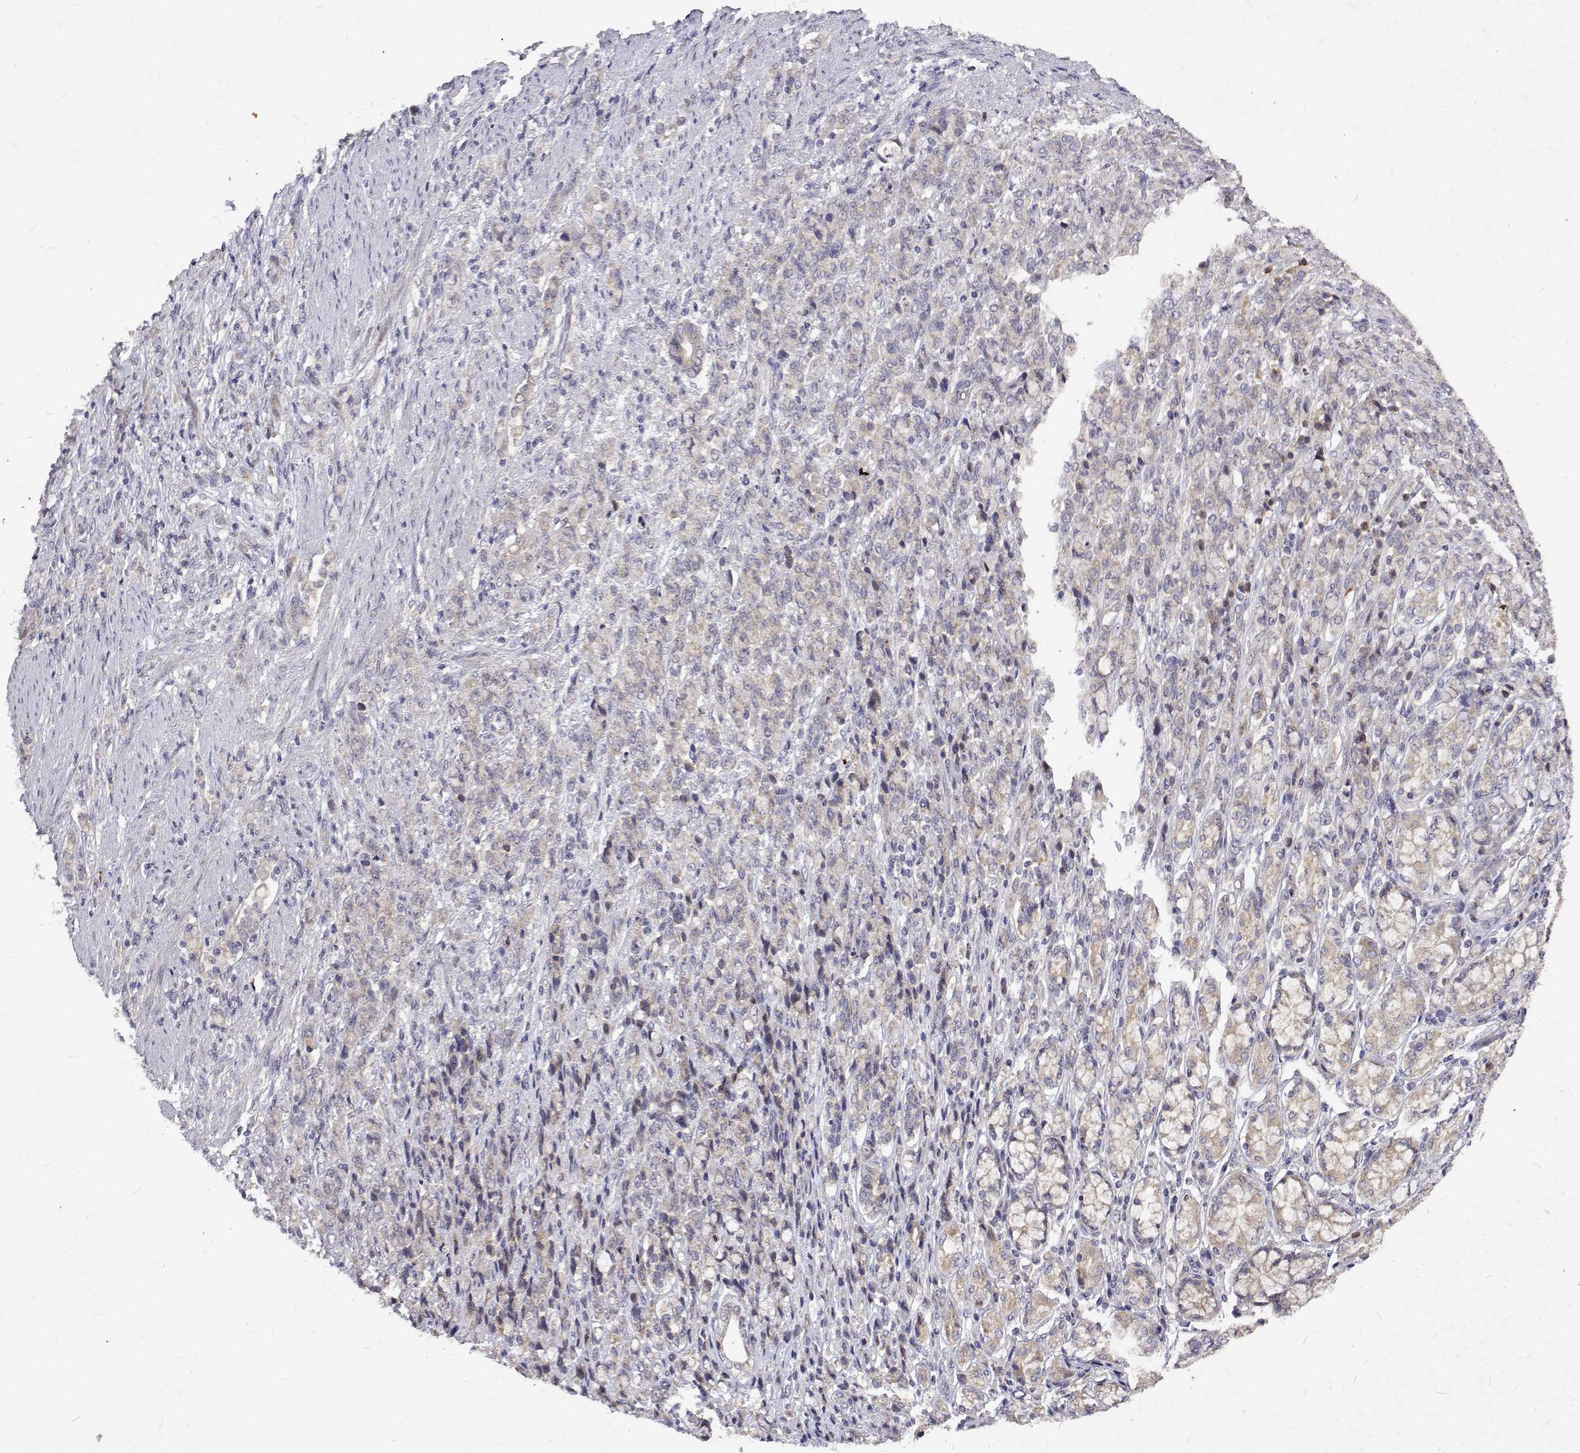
{"staining": {"intensity": "weak", "quantity": "<25%", "location": "cytoplasmic/membranous"}, "tissue": "stomach cancer", "cell_type": "Tumor cells", "image_type": "cancer", "snomed": [{"axis": "morphology", "description": "Adenocarcinoma, NOS"}, {"axis": "topography", "description": "Stomach"}], "caption": "Immunohistochemical staining of stomach cancer (adenocarcinoma) reveals no significant positivity in tumor cells.", "gene": "ALKBH8", "patient": {"sex": "female", "age": 79}}